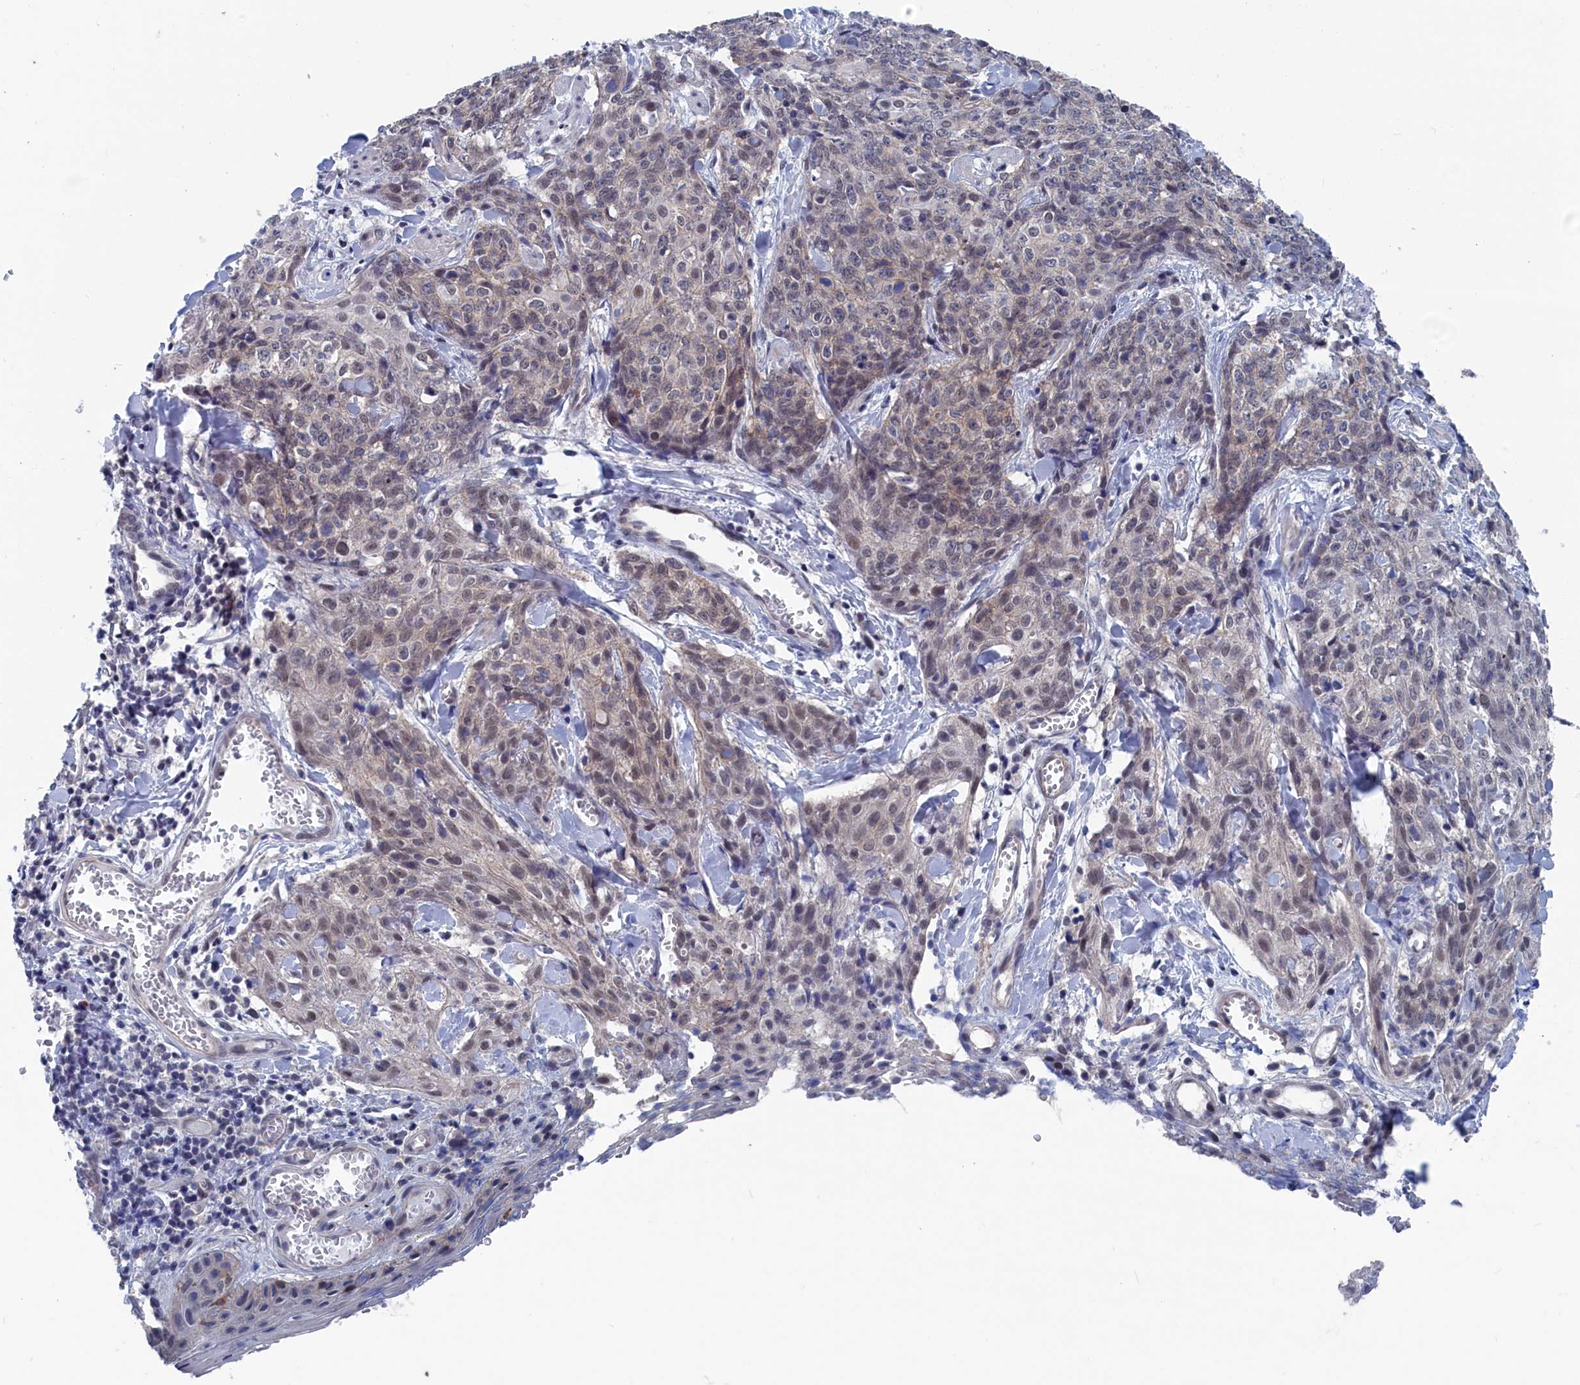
{"staining": {"intensity": "weak", "quantity": "<25%", "location": "nuclear"}, "tissue": "skin cancer", "cell_type": "Tumor cells", "image_type": "cancer", "snomed": [{"axis": "morphology", "description": "Squamous cell carcinoma, NOS"}, {"axis": "topography", "description": "Skin"}, {"axis": "topography", "description": "Vulva"}], "caption": "Skin cancer stained for a protein using immunohistochemistry (IHC) shows no expression tumor cells.", "gene": "MARCHF3", "patient": {"sex": "female", "age": 85}}